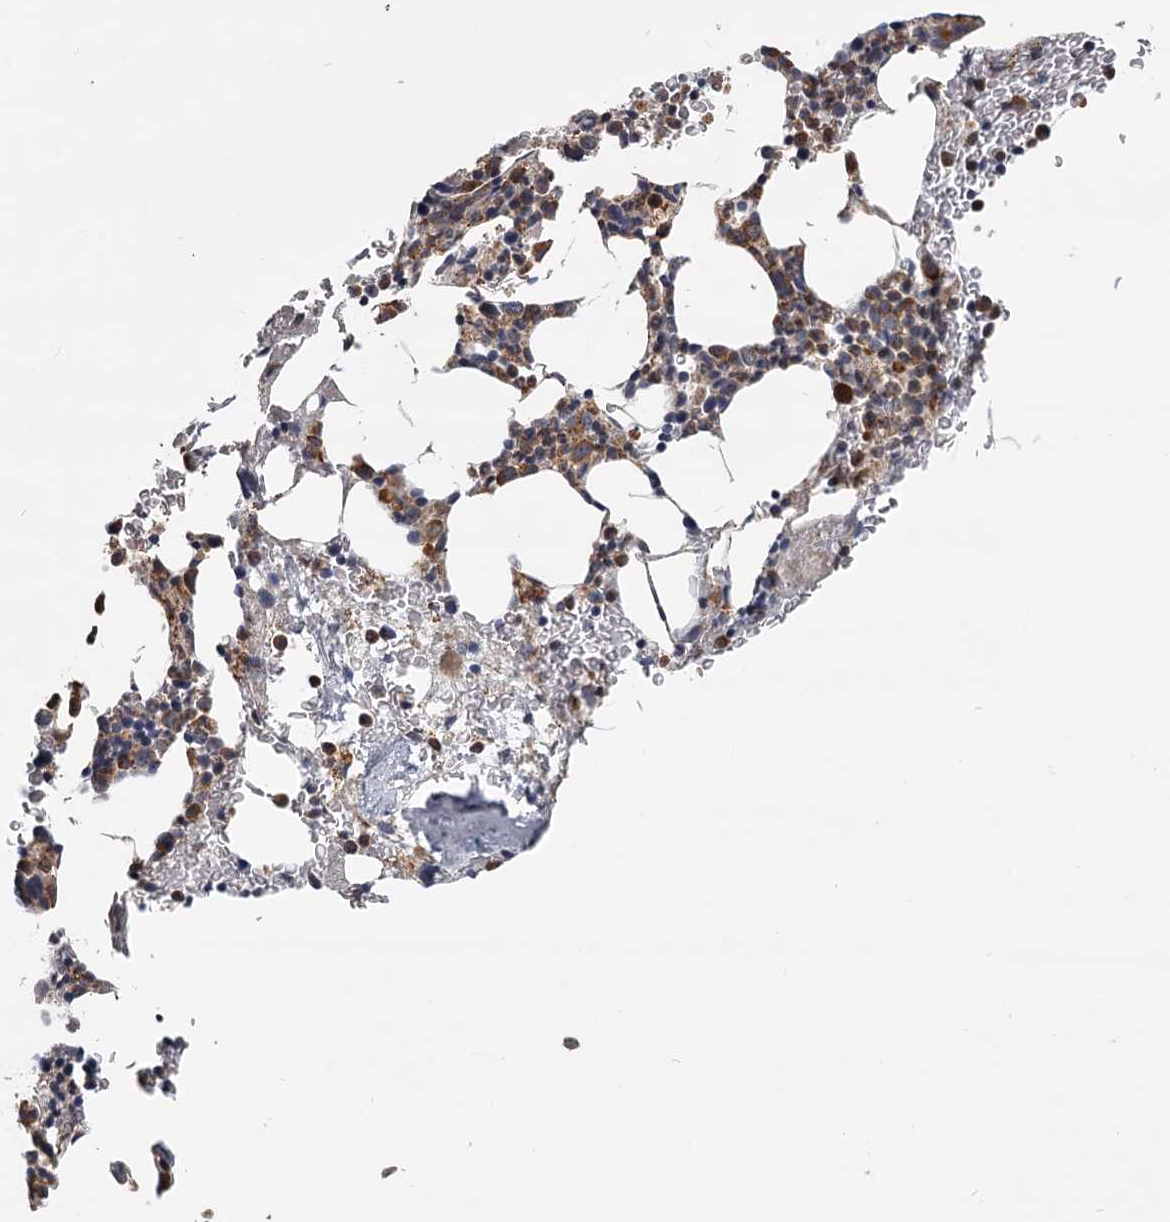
{"staining": {"intensity": "moderate", "quantity": "25%-75%", "location": "cytoplasmic/membranous"}, "tissue": "bone marrow", "cell_type": "Hematopoietic cells", "image_type": "normal", "snomed": [{"axis": "morphology", "description": "Normal tissue, NOS"}, {"axis": "topography", "description": "Bone marrow"}], "caption": "This is a micrograph of IHC staining of benign bone marrow, which shows moderate positivity in the cytoplasmic/membranous of hematopoietic cells.", "gene": "CDC123", "patient": {"sex": "male", "age": 79}}